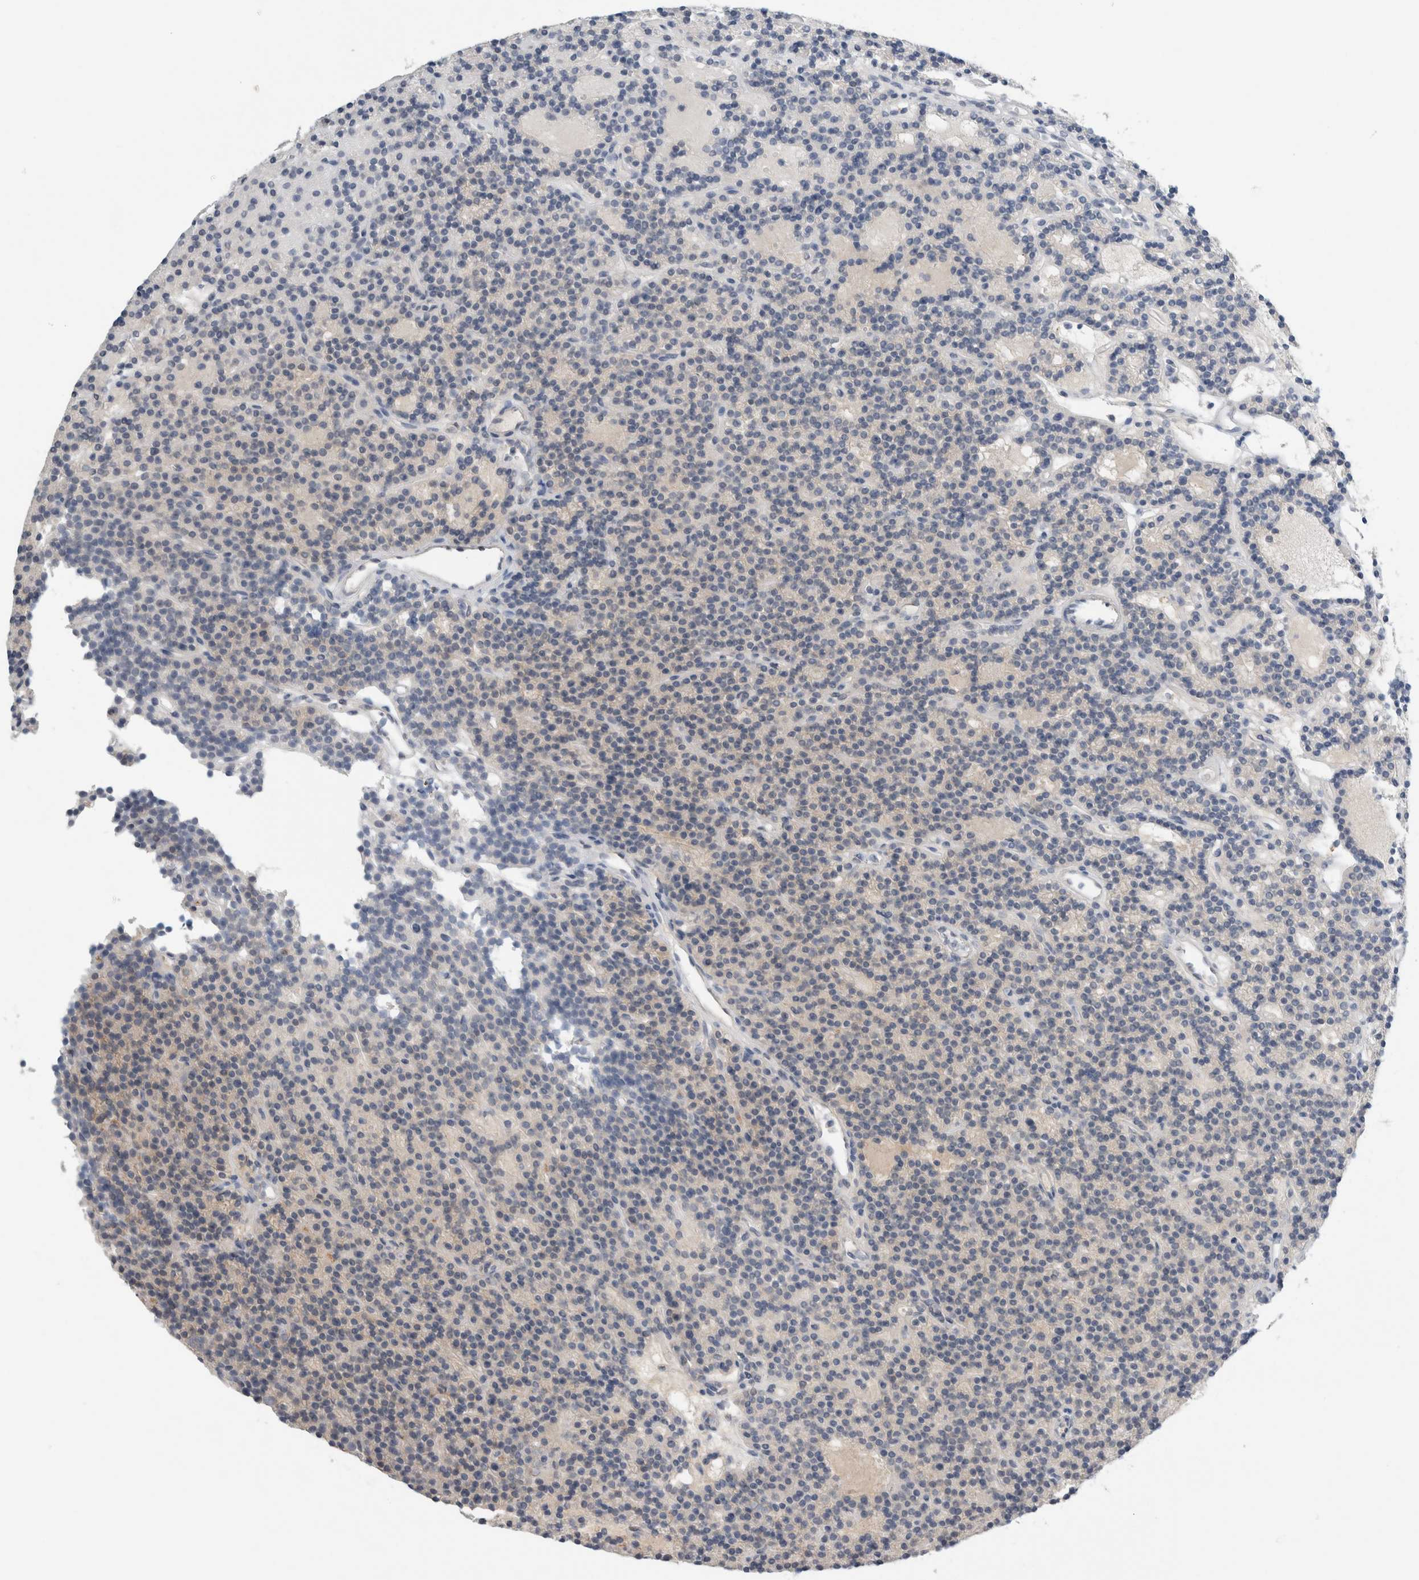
{"staining": {"intensity": "negative", "quantity": "none", "location": "none"}, "tissue": "parathyroid gland", "cell_type": "Glandular cells", "image_type": "normal", "snomed": [{"axis": "morphology", "description": "Normal tissue, NOS"}, {"axis": "topography", "description": "Parathyroid gland"}], "caption": "Immunohistochemistry (IHC) image of normal human parathyroid gland stained for a protein (brown), which reveals no expression in glandular cells.", "gene": "CASP6", "patient": {"sex": "male", "age": 75}}